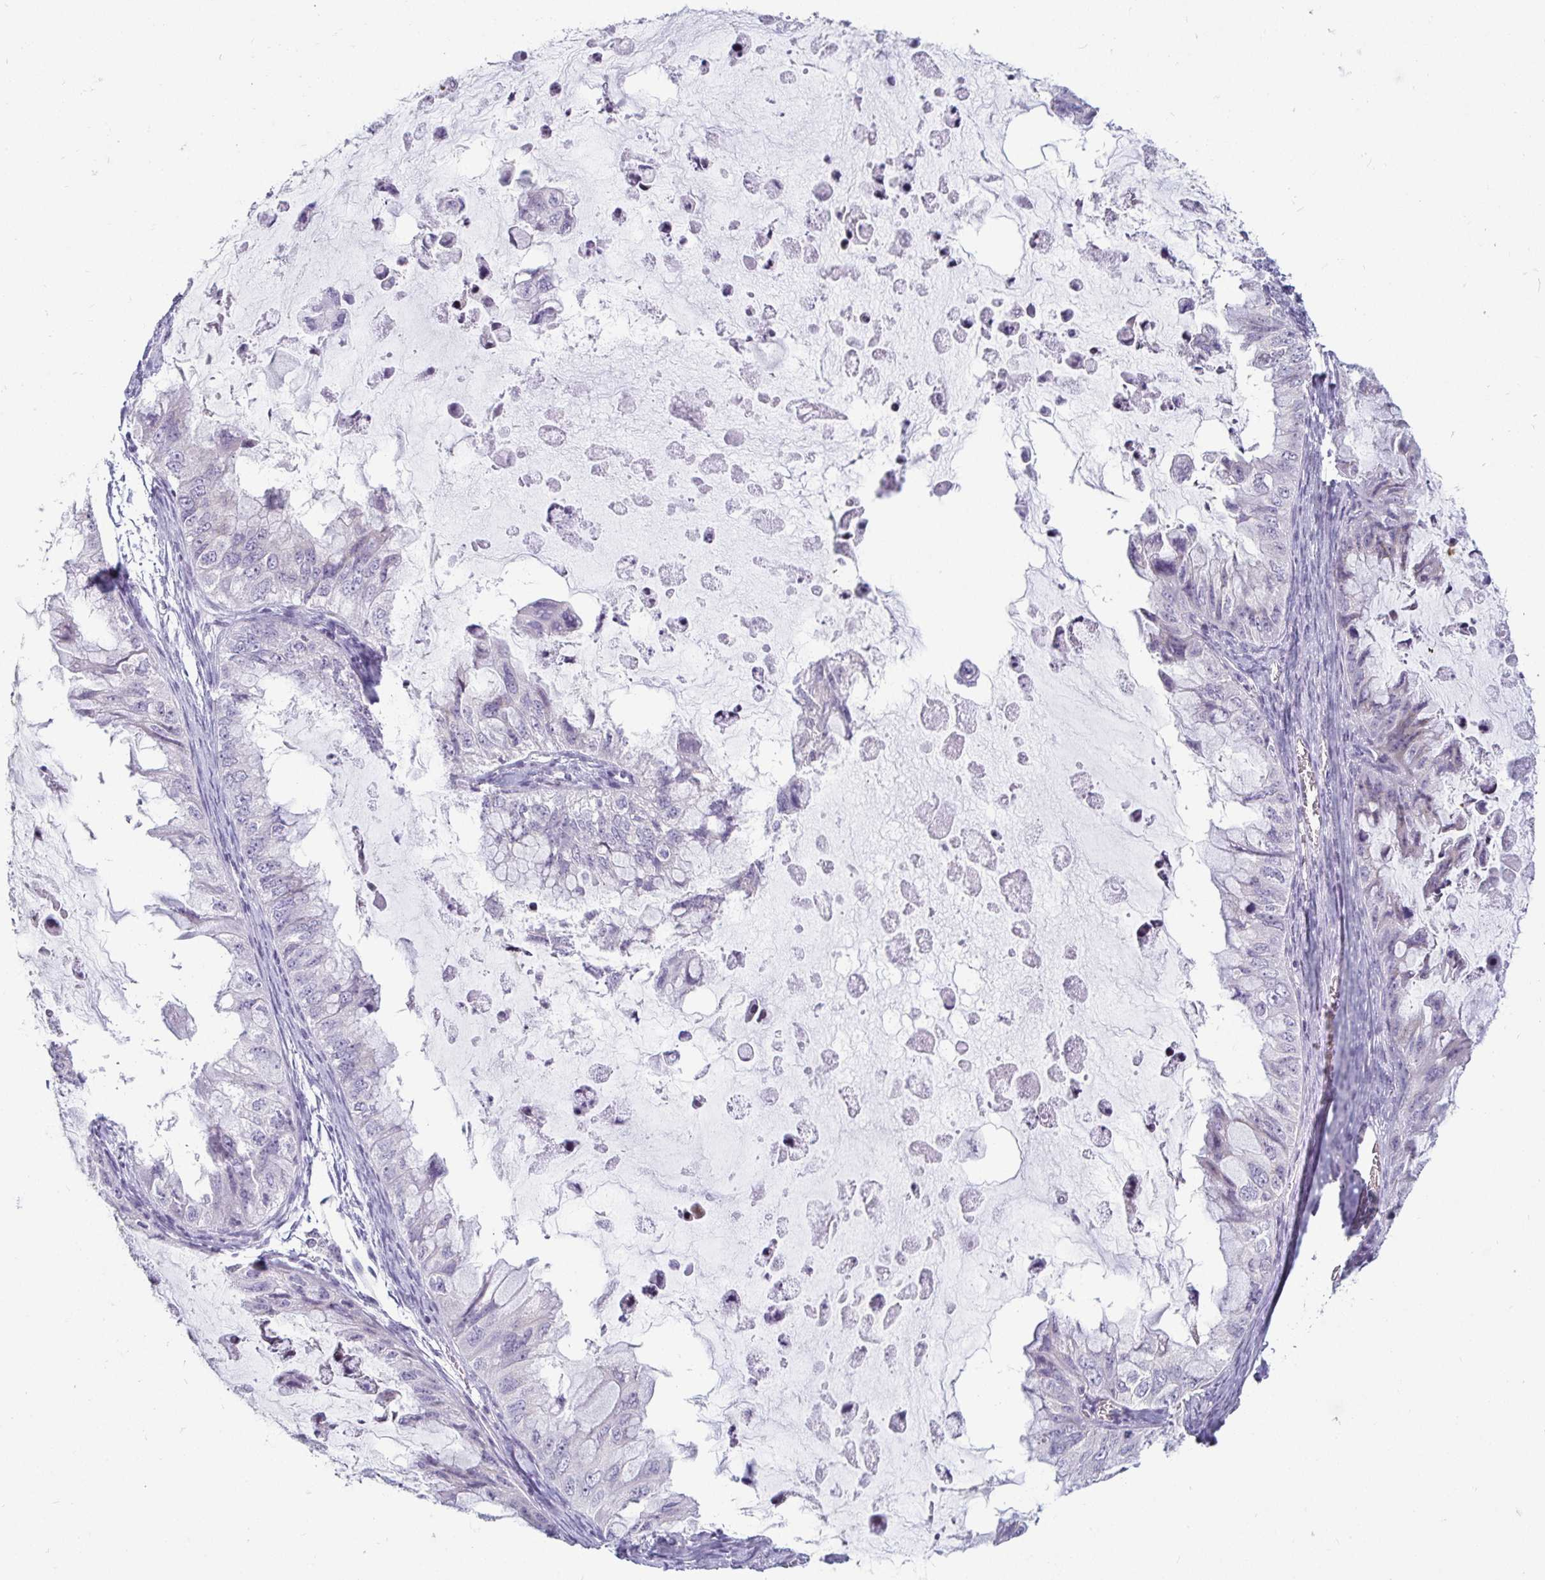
{"staining": {"intensity": "negative", "quantity": "none", "location": "none"}, "tissue": "ovarian cancer", "cell_type": "Tumor cells", "image_type": "cancer", "snomed": [{"axis": "morphology", "description": "Cystadenocarcinoma, mucinous, NOS"}, {"axis": "topography", "description": "Ovary"}], "caption": "There is no significant positivity in tumor cells of ovarian cancer (mucinous cystadenocarcinoma).", "gene": "CR2", "patient": {"sex": "female", "age": 72}}